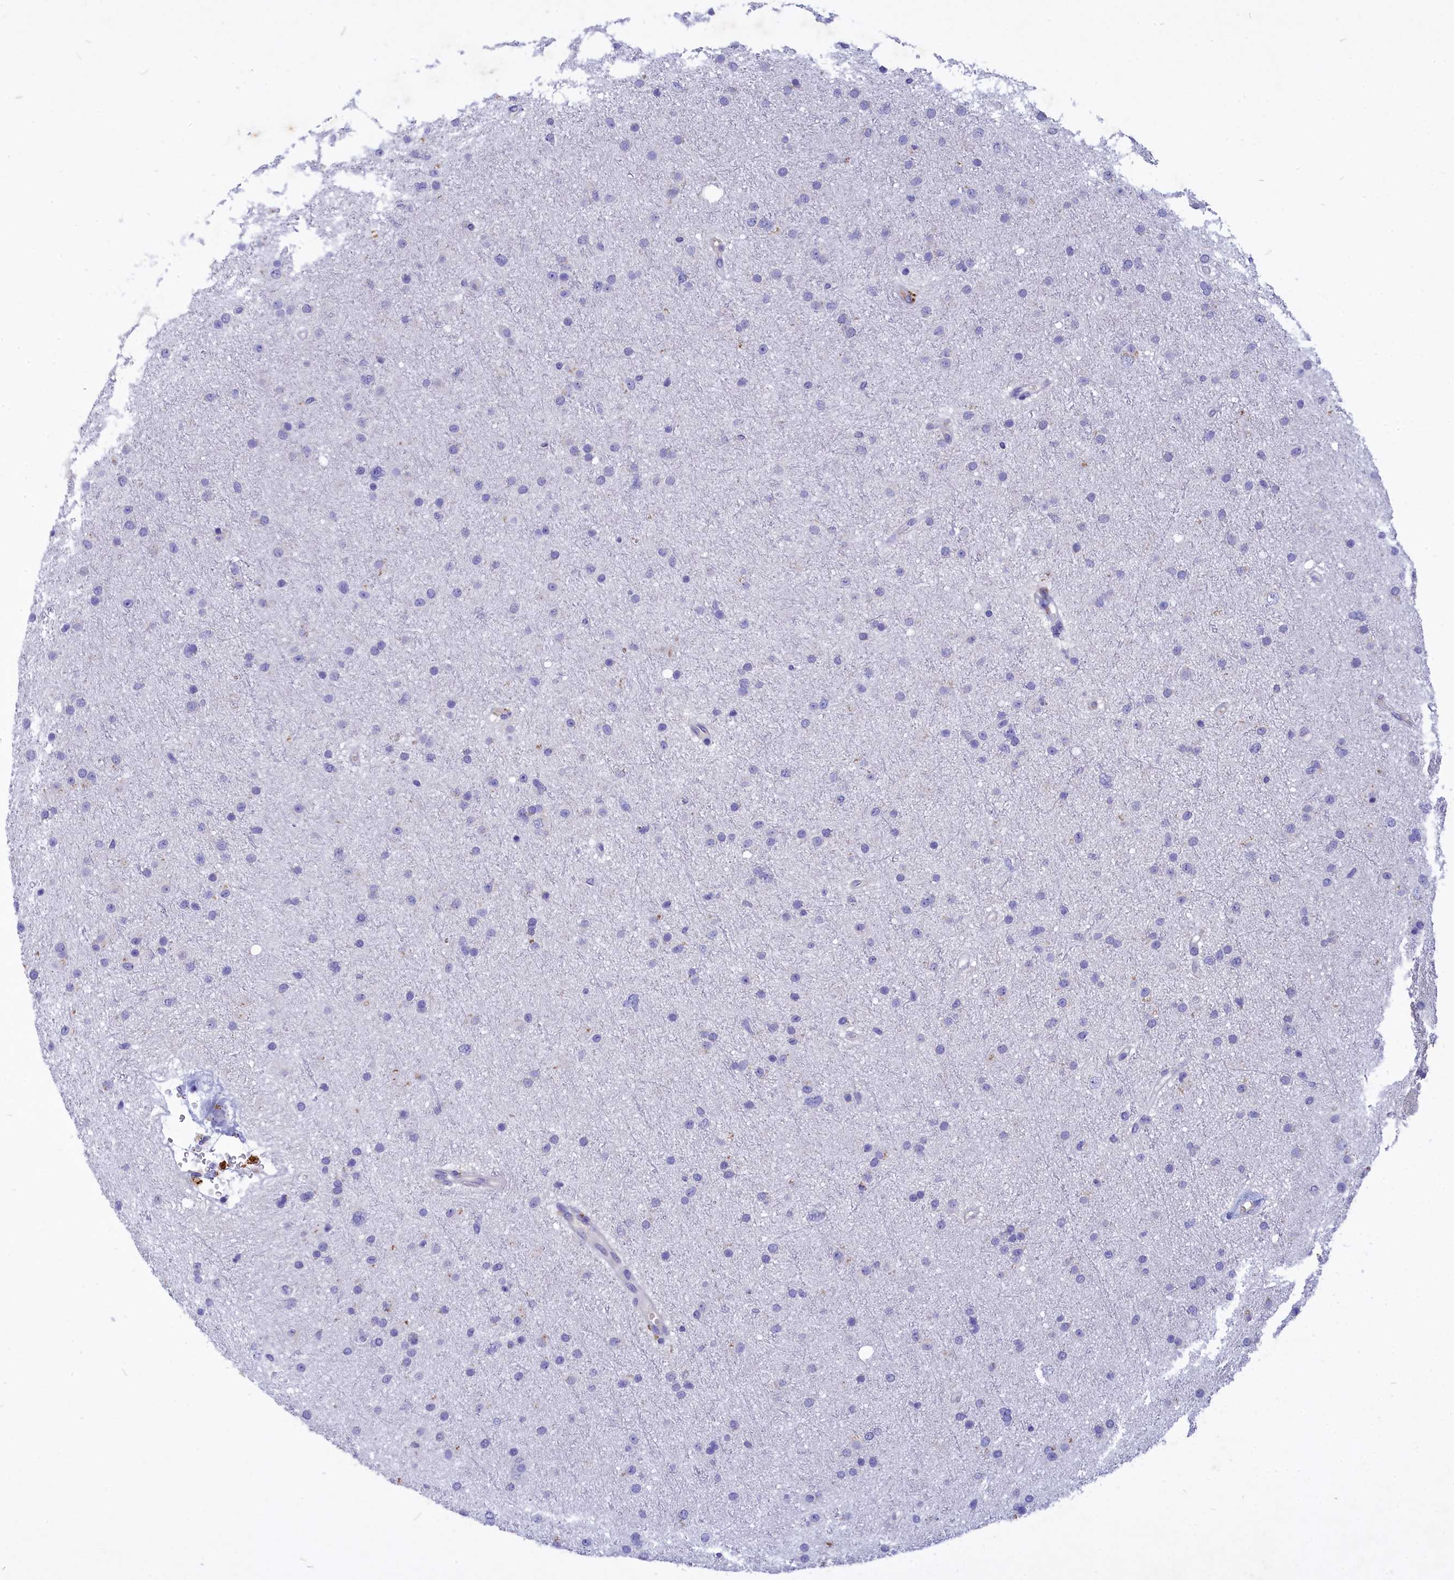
{"staining": {"intensity": "negative", "quantity": "none", "location": "none"}, "tissue": "glioma", "cell_type": "Tumor cells", "image_type": "cancer", "snomed": [{"axis": "morphology", "description": "Glioma, malignant, Low grade"}, {"axis": "topography", "description": "Cerebral cortex"}], "caption": "The photomicrograph exhibits no significant staining in tumor cells of low-grade glioma (malignant). The staining was performed using DAB (3,3'-diaminobenzidine) to visualize the protein expression in brown, while the nuclei were stained in blue with hematoxylin (Magnification: 20x).", "gene": "DEFB119", "patient": {"sex": "female", "age": 39}}